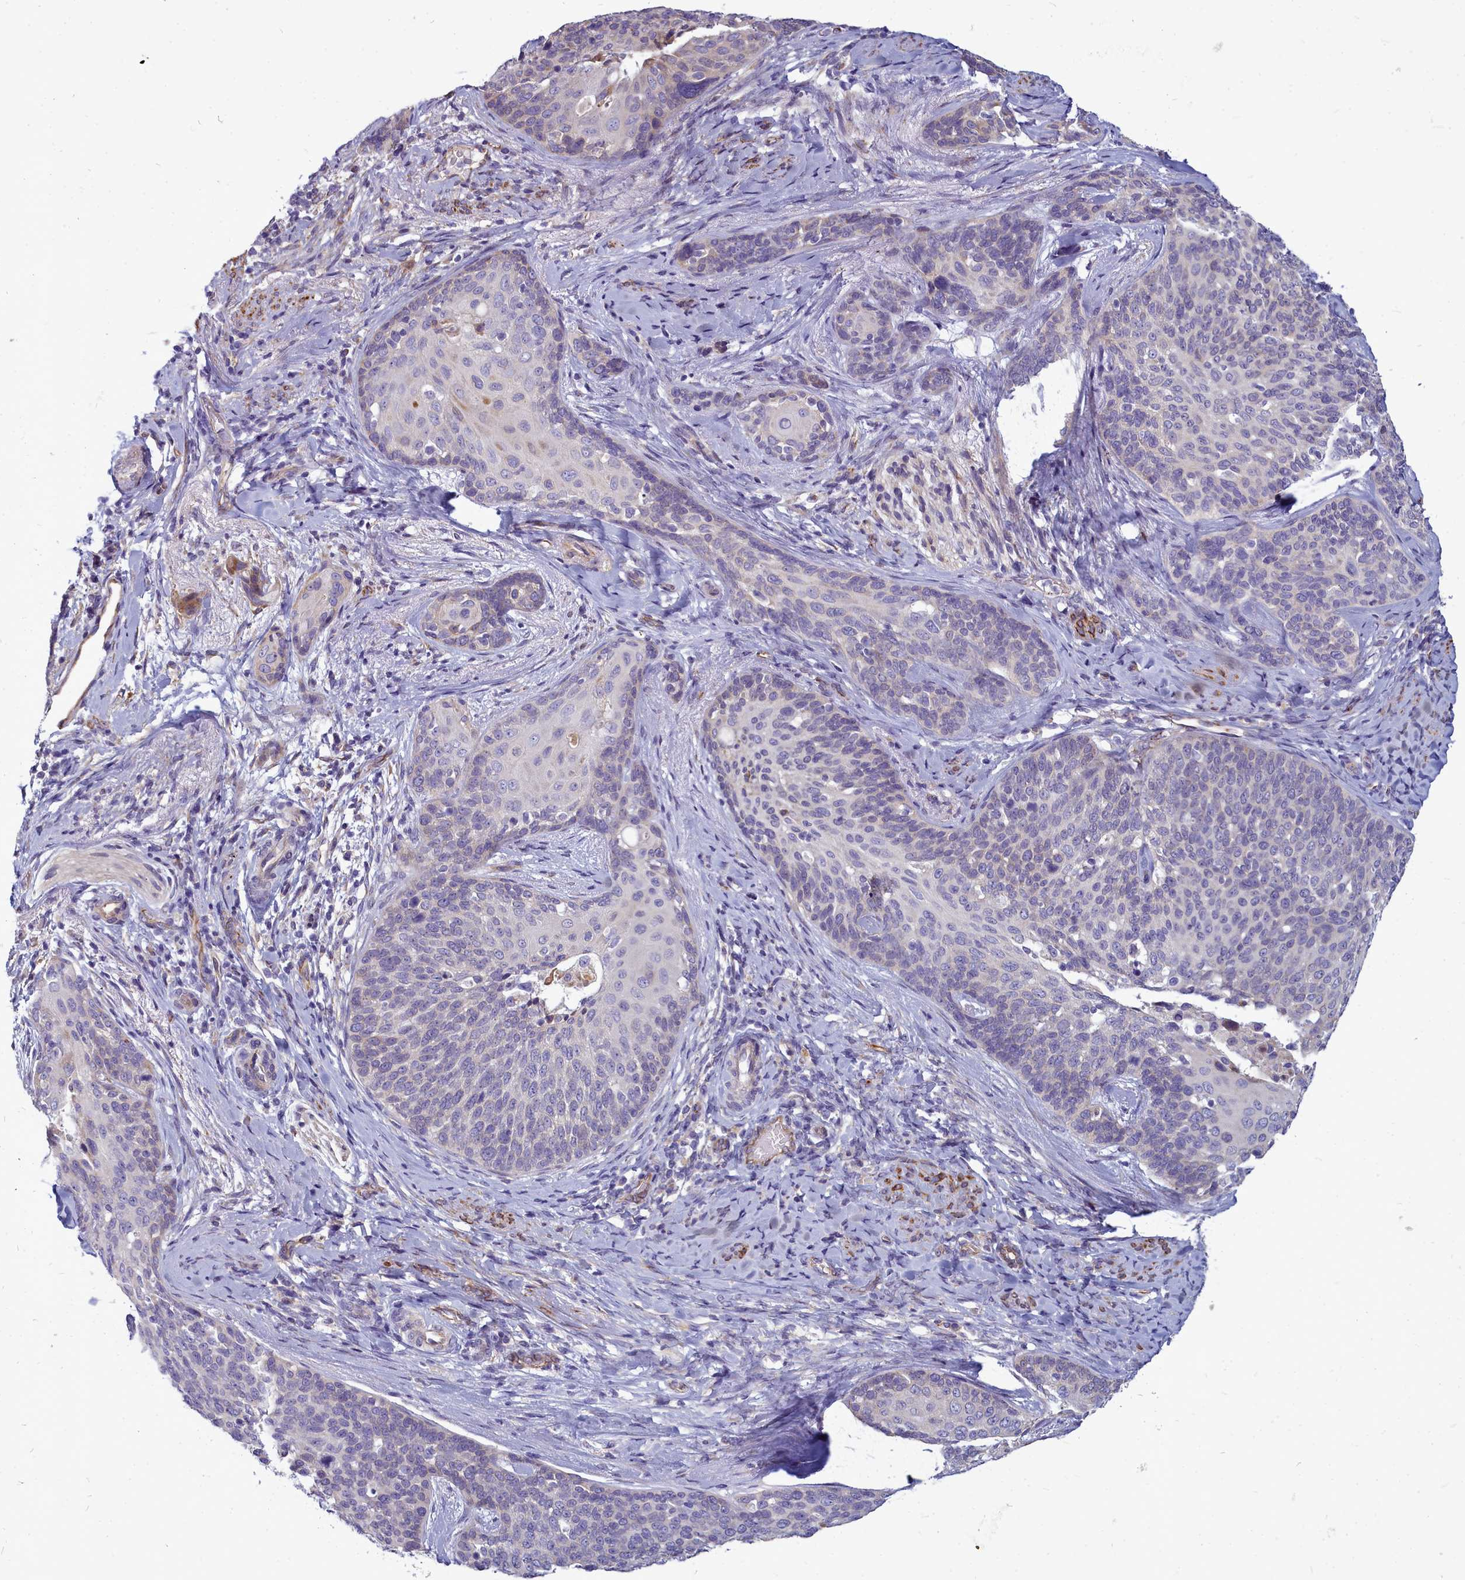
{"staining": {"intensity": "negative", "quantity": "none", "location": "none"}, "tissue": "cervical cancer", "cell_type": "Tumor cells", "image_type": "cancer", "snomed": [{"axis": "morphology", "description": "Squamous cell carcinoma, NOS"}, {"axis": "topography", "description": "Cervix"}], "caption": "Squamous cell carcinoma (cervical) stained for a protein using IHC exhibits no staining tumor cells.", "gene": "SMPD4", "patient": {"sex": "female", "age": 50}}